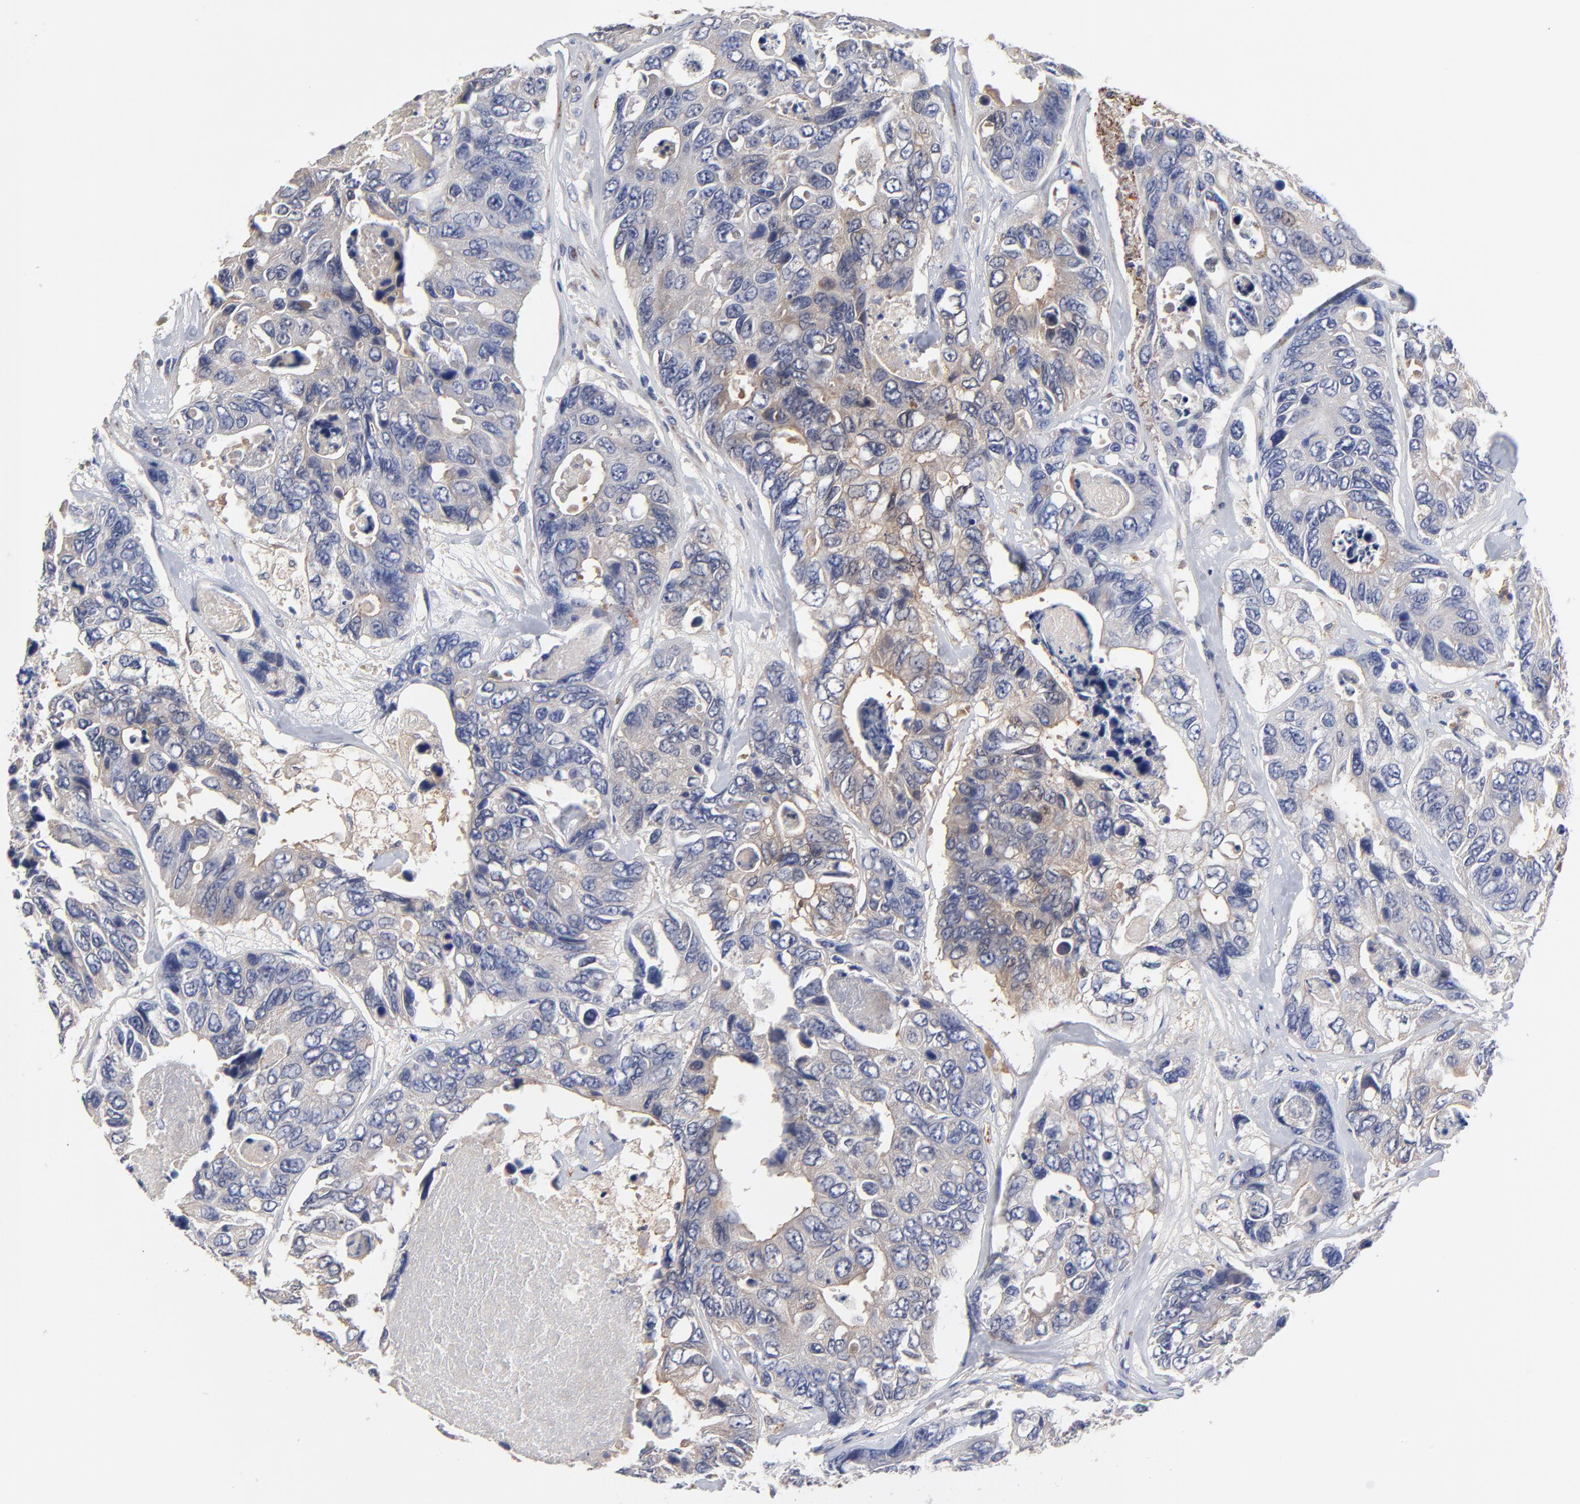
{"staining": {"intensity": "weak", "quantity": "25%-75%", "location": "cytoplasmic/membranous"}, "tissue": "colorectal cancer", "cell_type": "Tumor cells", "image_type": "cancer", "snomed": [{"axis": "morphology", "description": "Adenocarcinoma, NOS"}, {"axis": "topography", "description": "Colon"}], "caption": "Protein expression analysis of human colorectal adenocarcinoma reveals weak cytoplasmic/membranous staining in approximately 25%-75% of tumor cells.", "gene": "FBXL2", "patient": {"sex": "female", "age": 86}}